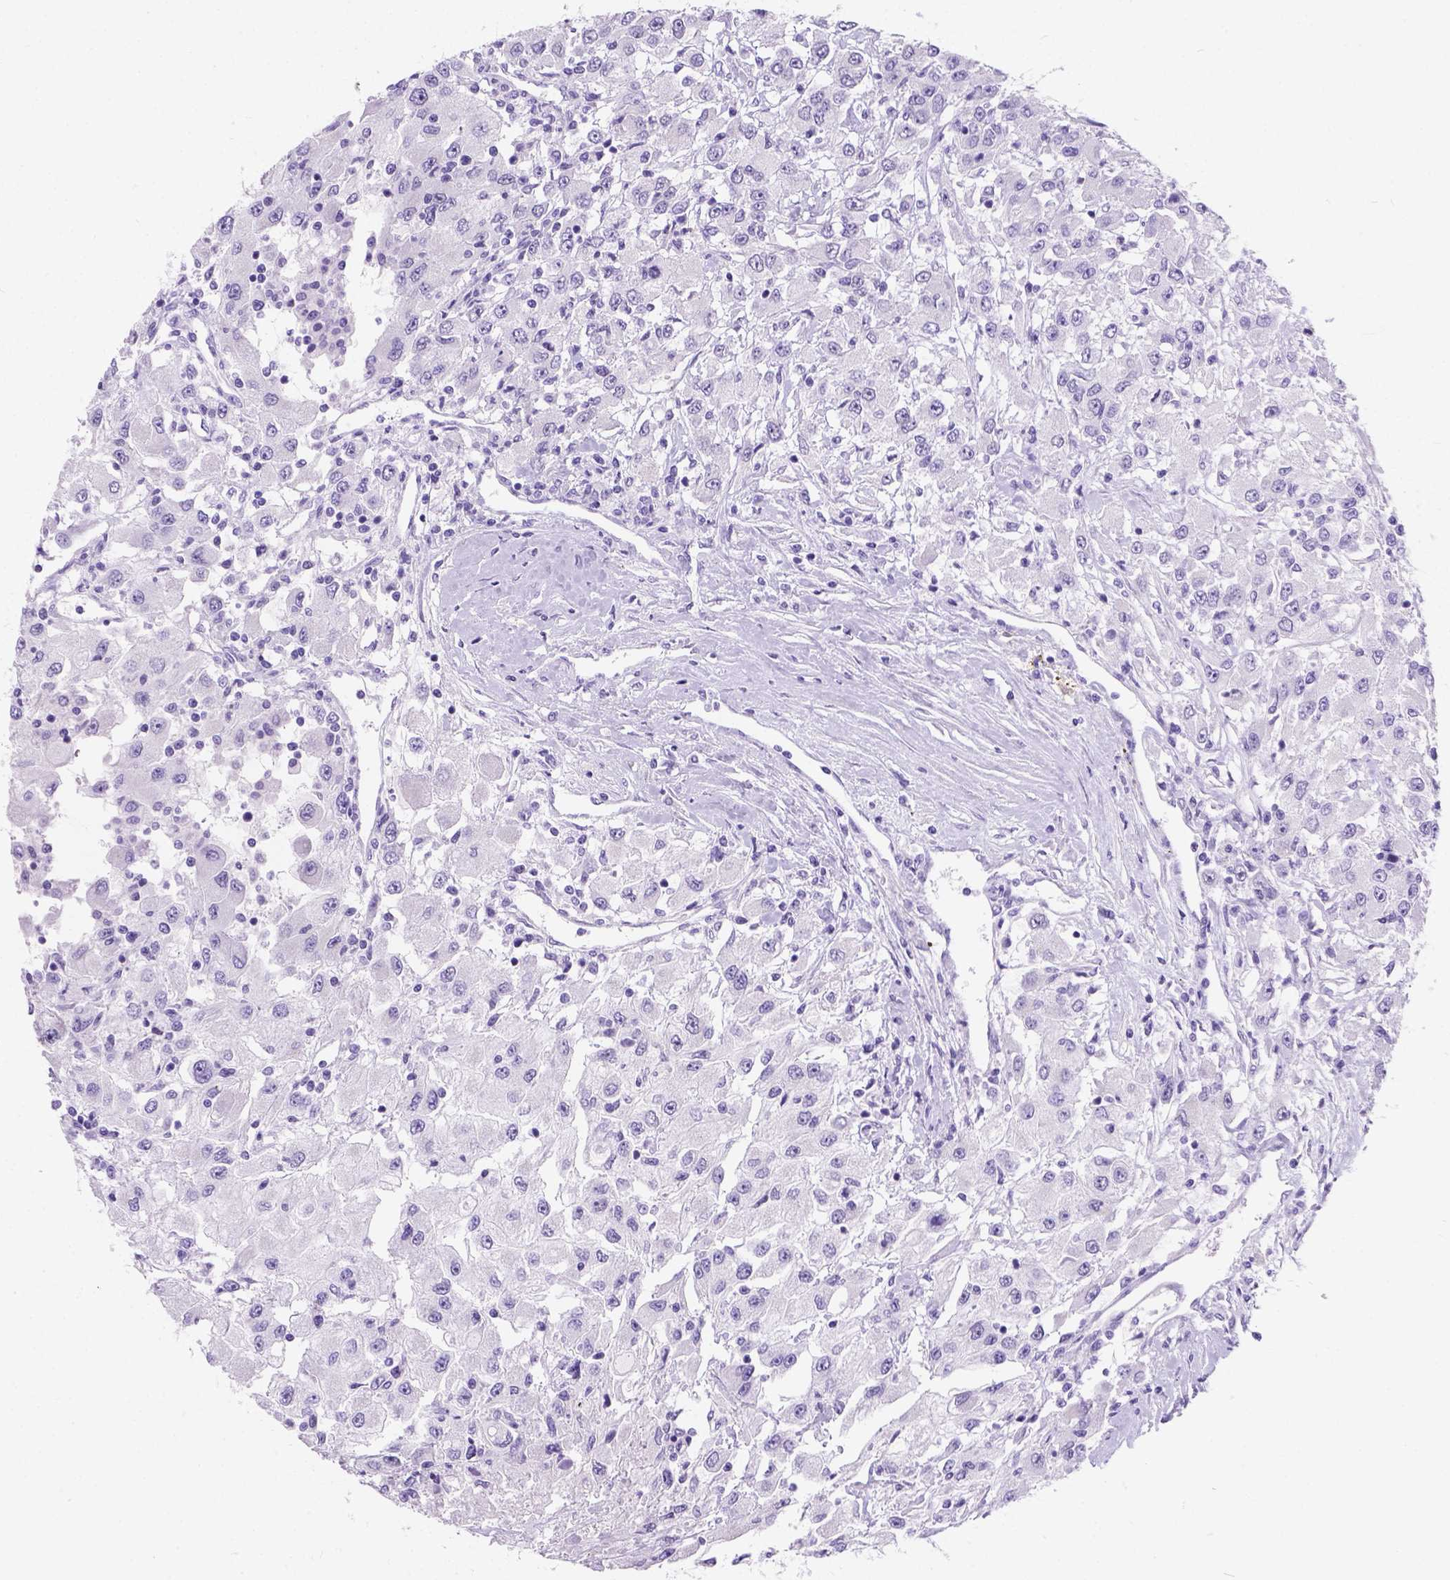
{"staining": {"intensity": "negative", "quantity": "none", "location": "none"}, "tissue": "renal cancer", "cell_type": "Tumor cells", "image_type": "cancer", "snomed": [{"axis": "morphology", "description": "Adenocarcinoma, NOS"}, {"axis": "topography", "description": "Kidney"}], "caption": "Protein analysis of renal cancer exhibits no significant positivity in tumor cells. Brightfield microscopy of IHC stained with DAB (3,3'-diaminobenzidine) (brown) and hematoxylin (blue), captured at high magnification.", "gene": "PHF7", "patient": {"sex": "female", "age": 67}}